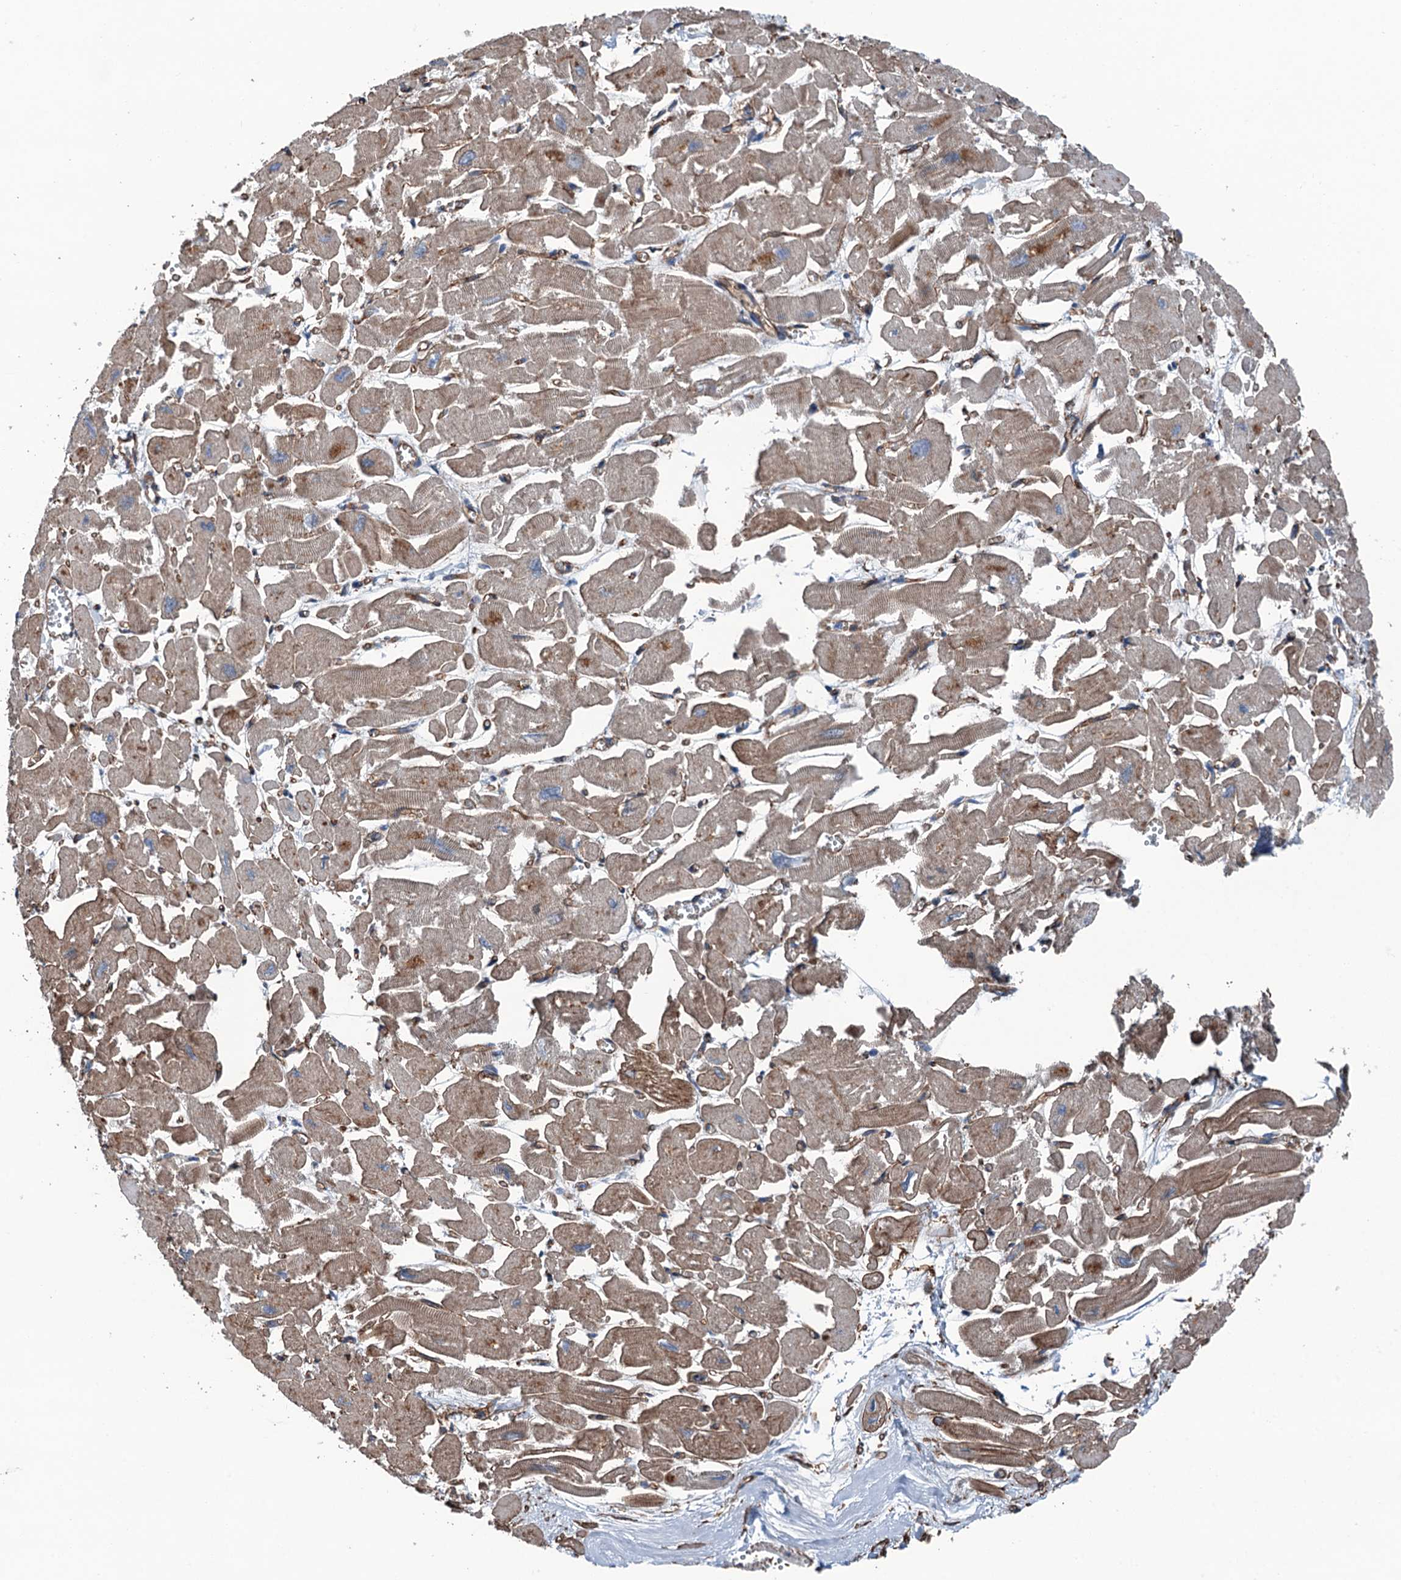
{"staining": {"intensity": "moderate", "quantity": ">75%", "location": "cytoplasmic/membranous"}, "tissue": "heart muscle", "cell_type": "Cardiomyocytes", "image_type": "normal", "snomed": [{"axis": "morphology", "description": "Normal tissue, NOS"}, {"axis": "topography", "description": "Heart"}], "caption": "Immunohistochemical staining of unremarkable human heart muscle exhibits >75% levels of moderate cytoplasmic/membranous protein expression in approximately >75% of cardiomyocytes.", "gene": "NMRAL1", "patient": {"sex": "male", "age": 54}}